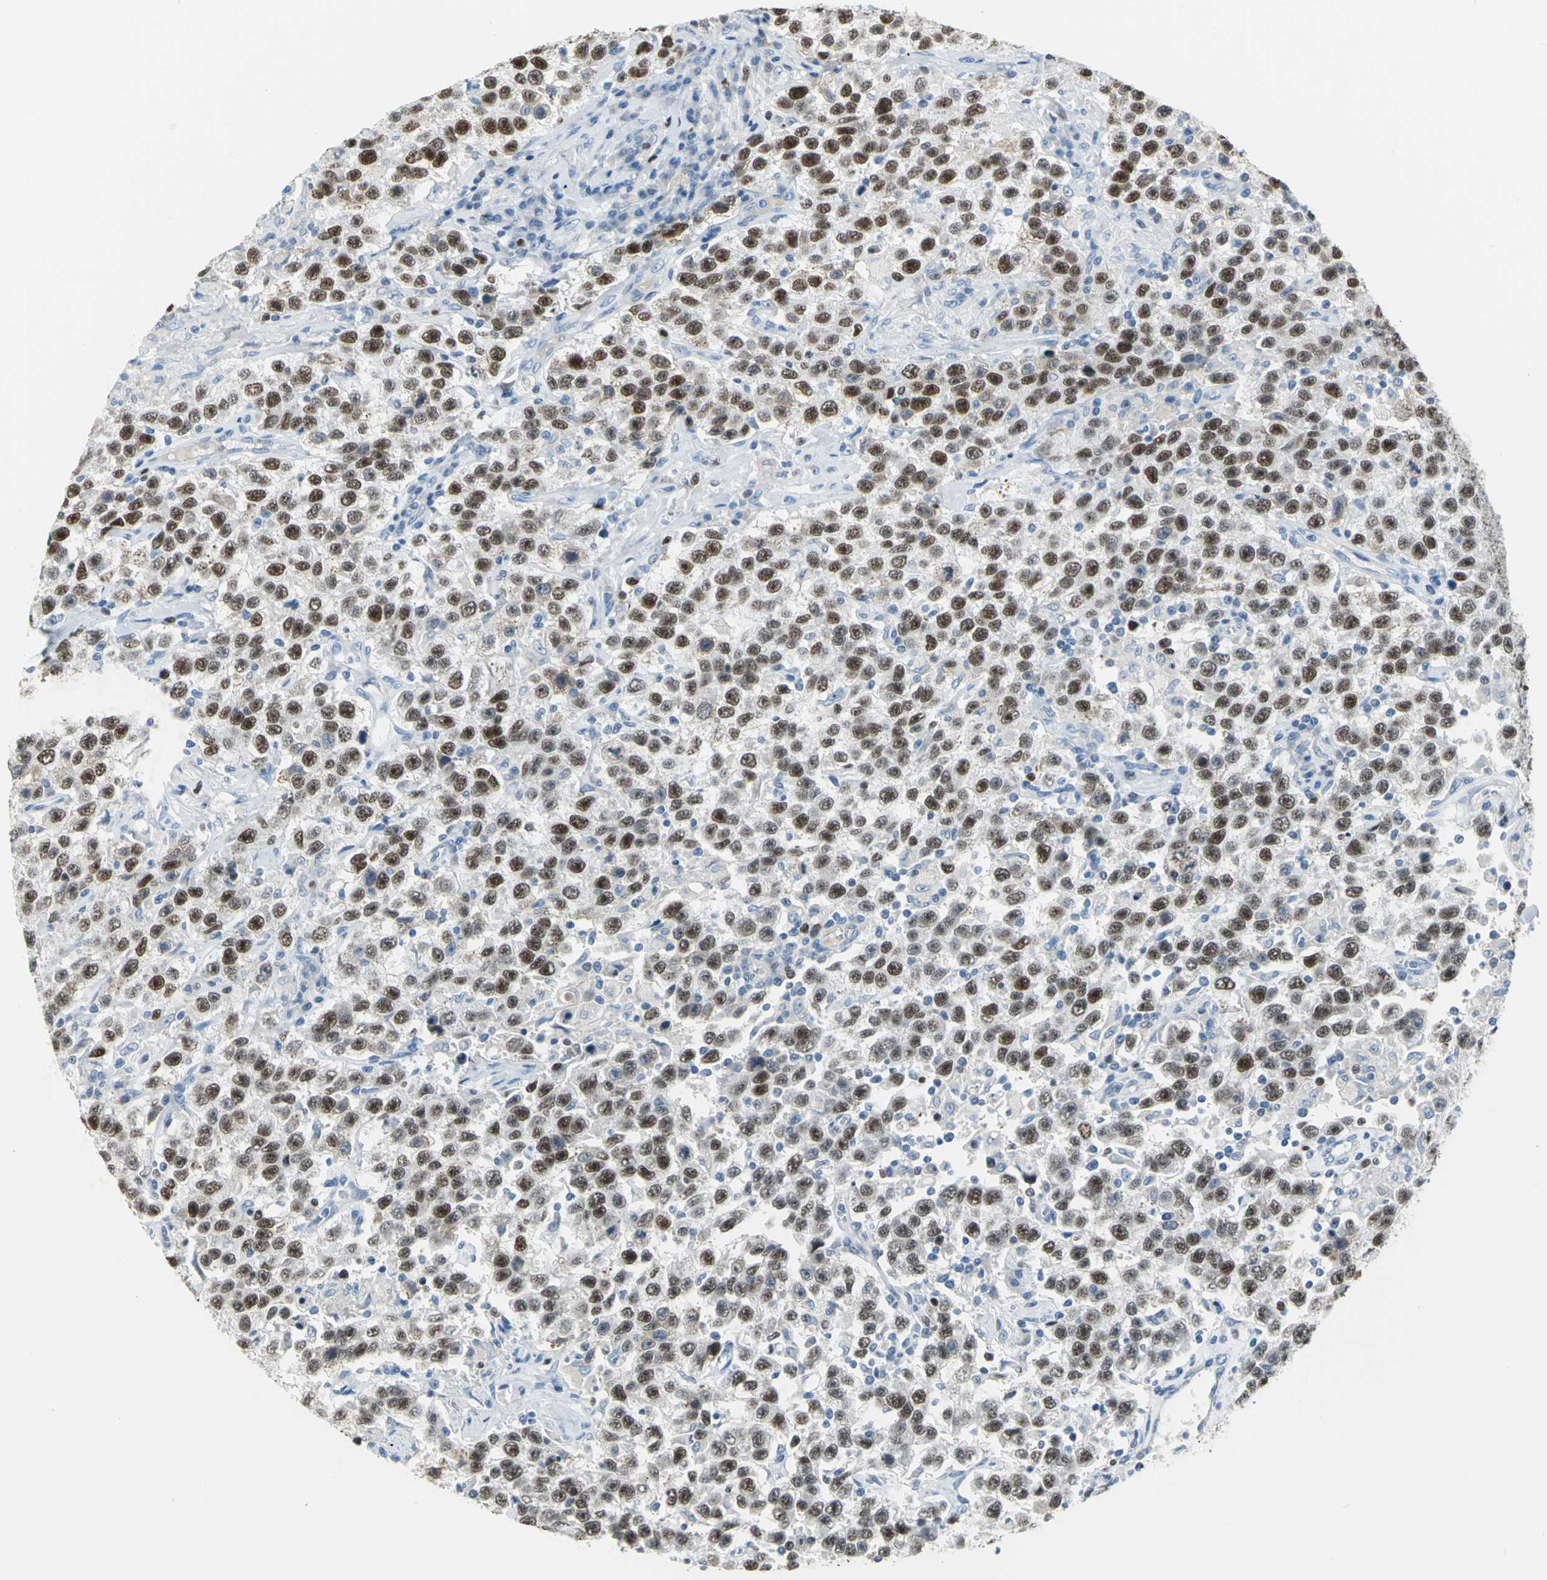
{"staining": {"intensity": "strong", "quantity": ">75%", "location": "cytoplasmic/membranous"}, "tissue": "testis cancer", "cell_type": "Tumor cells", "image_type": "cancer", "snomed": [{"axis": "morphology", "description": "Seminoma, NOS"}, {"axis": "topography", "description": "Testis"}], "caption": "This histopathology image shows immunohistochemistry (IHC) staining of testis cancer (seminoma), with high strong cytoplasmic/membranous expression in about >75% of tumor cells.", "gene": "MCM3", "patient": {"sex": "male", "age": 41}}